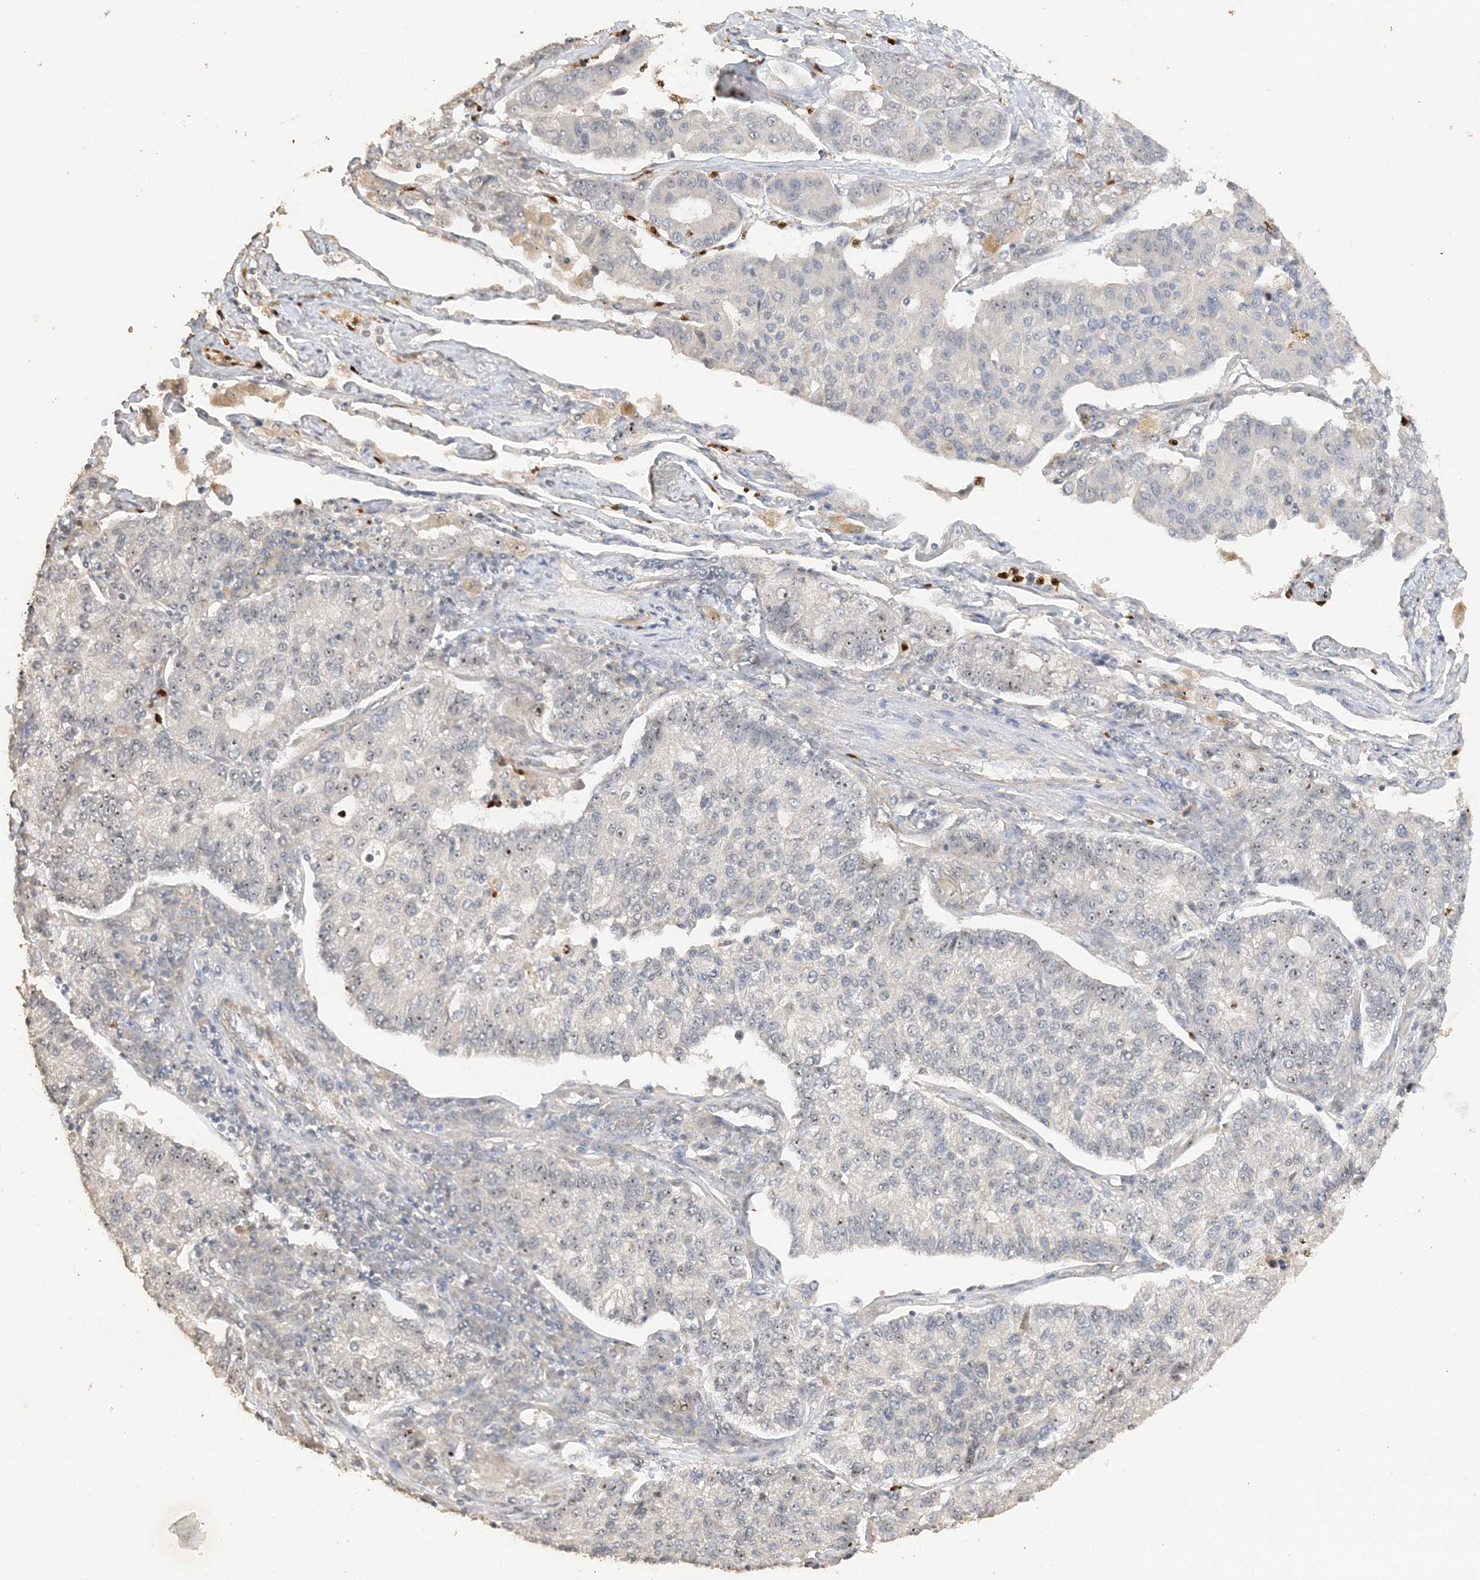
{"staining": {"intensity": "weak", "quantity": "<25%", "location": "nuclear"}, "tissue": "lung cancer", "cell_type": "Tumor cells", "image_type": "cancer", "snomed": [{"axis": "morphology", "description": "Adenocarcinoma, NOS"}, {"axis": "topography", "description": "Lung"}], "caption": "Tumor cells show no significant protein staining in adenocarcinoma (lung). (DAB (3,3'-diaminobenzidine) immunohistochemistry (IHC) with hematoxylin counter stain).", "gene": "DDX18", "patient": {"sex": "male", "age": 49}}